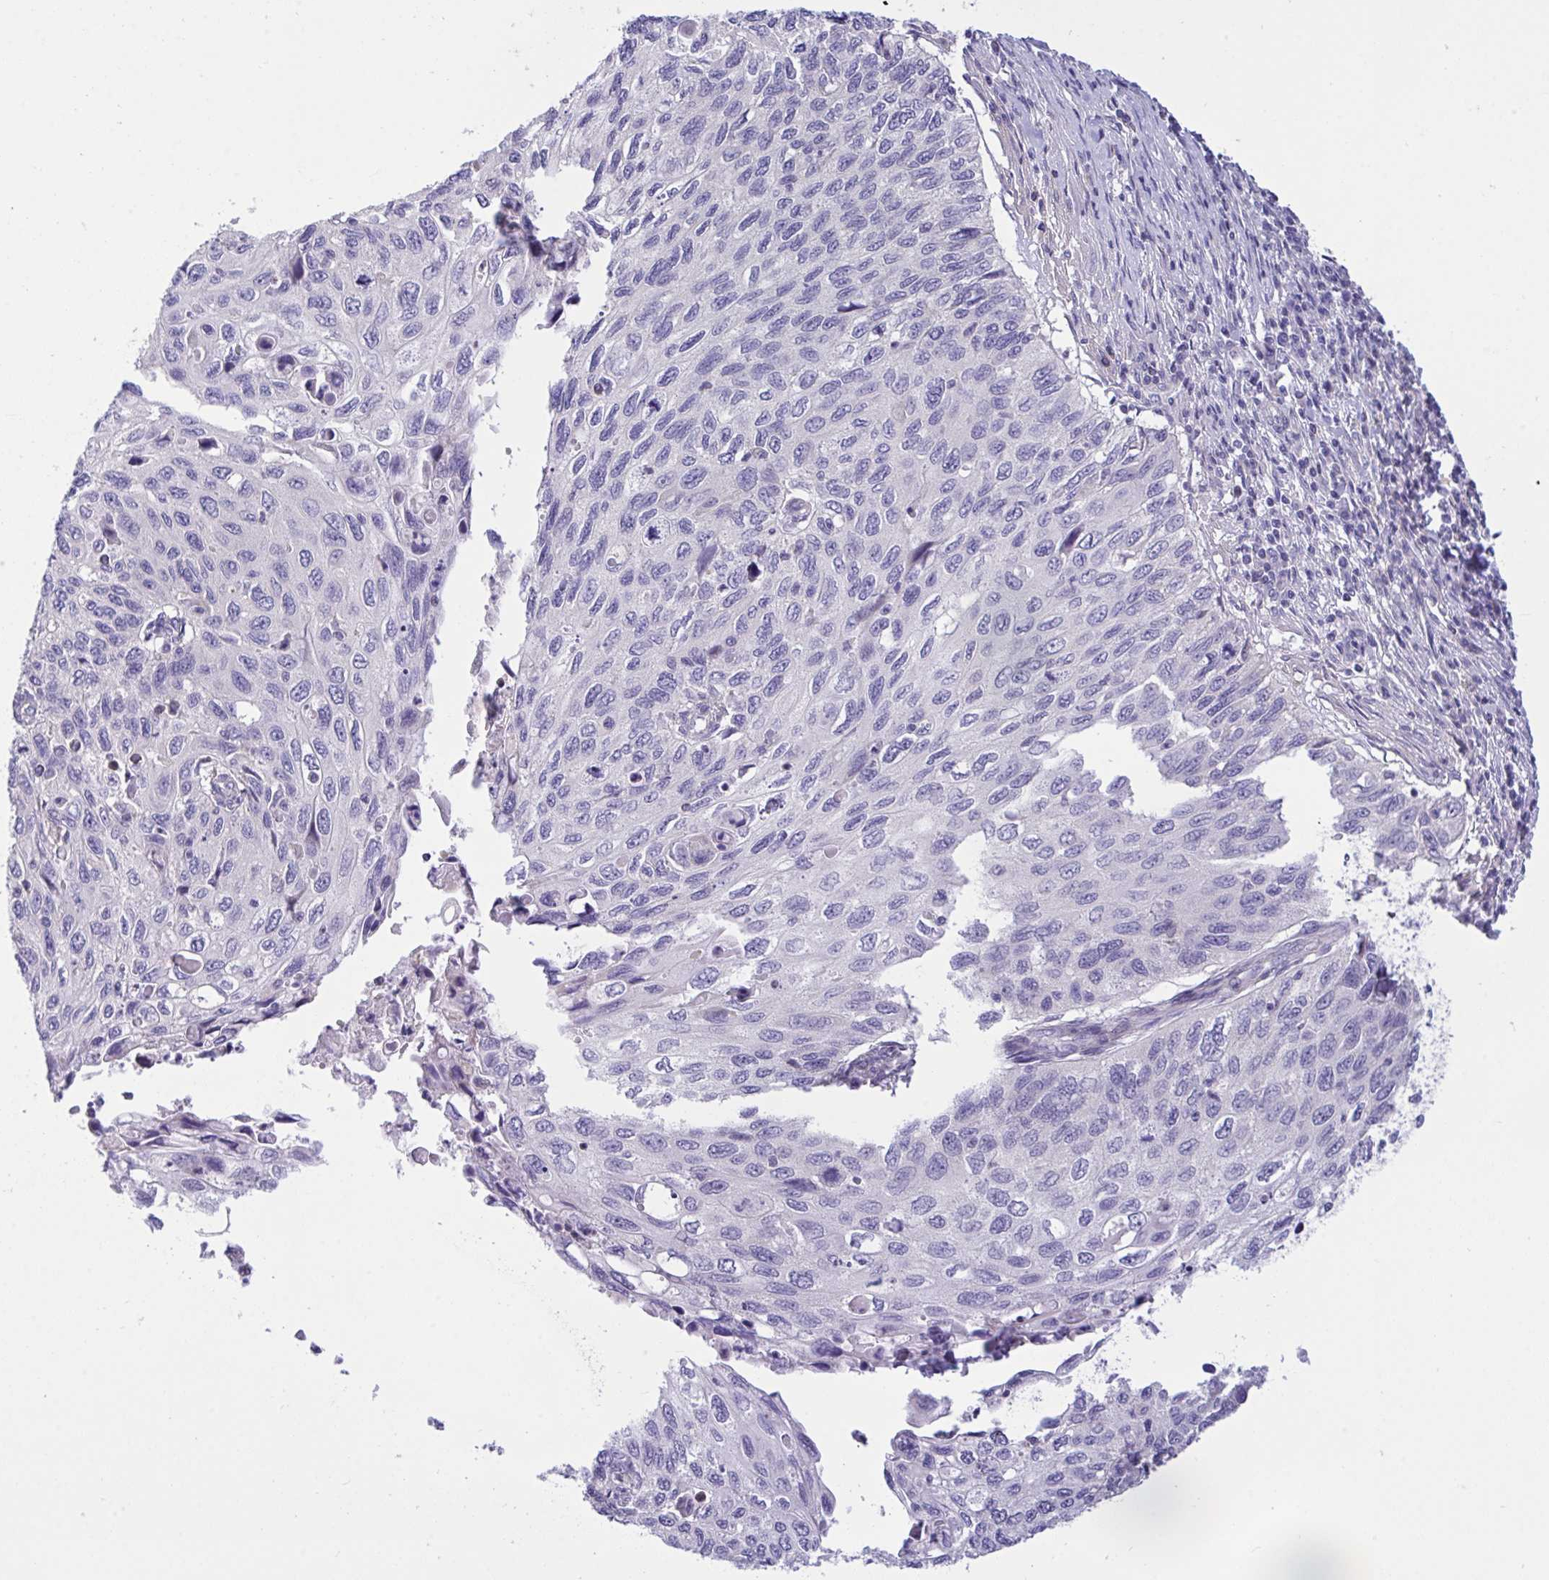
{"staining": {"intensity": "negative", "quantity": "none", "location": "none"}, "tissue": "cervical cancer", "cell_type": "Tumor cells", "image_type": "cancer", "snomed": [{"axis": "morphology", "description": "Squamous cell carcinoma, NOS"}, {"axis": "topography", "description": "Cervix"}], "caption": "IHC image of human cervical cancer stained for a protein (brown), which reveals no expression in tumor cells.", "gene": "WDR97", "patient": {"sex": "female", "age": 70}}